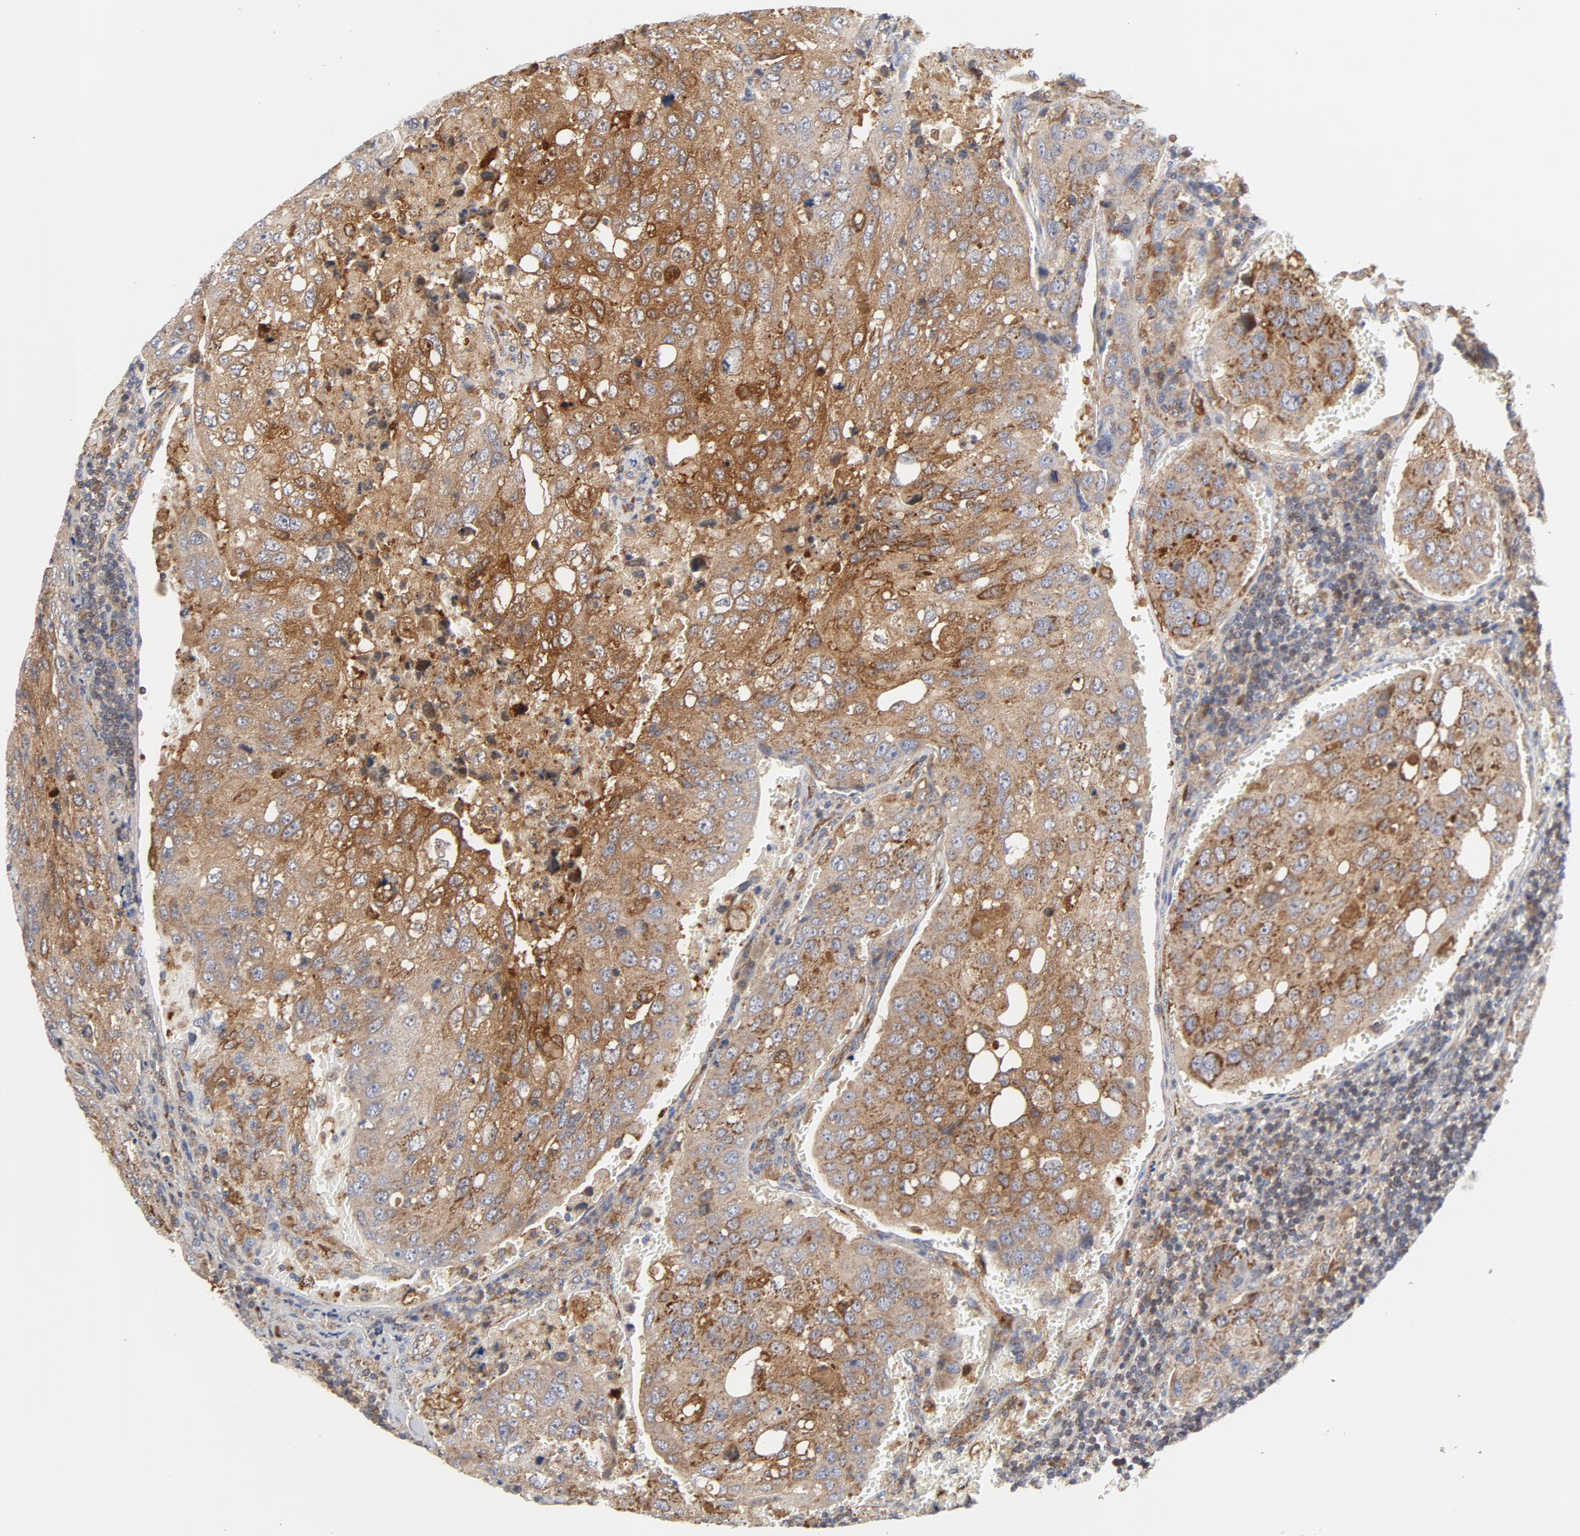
{"staining": {"intensity": "moderate", "quantity": ">75%", "location": "cytoplasmic/membranous"}, "tissue": "urothelial cancer", "cell_type": "Tumor cells", "image_type": "cancer", "snomed": [{"axis": "morphology", "description": "Urothelial carcinoma, High grade"}, {"axis": "topography", "description": "Lymph node"}, {"axis": "topography", "description": "Urinary bladder"}], "caption": "Immunohistochemical staining of urothelial cancer displays medium levels of moderate cytoplasmic/membranous staining in about >75% of tumor cells.", "gene": "RAPGEF4", "patient": {"sex": "male", "age": 51}}